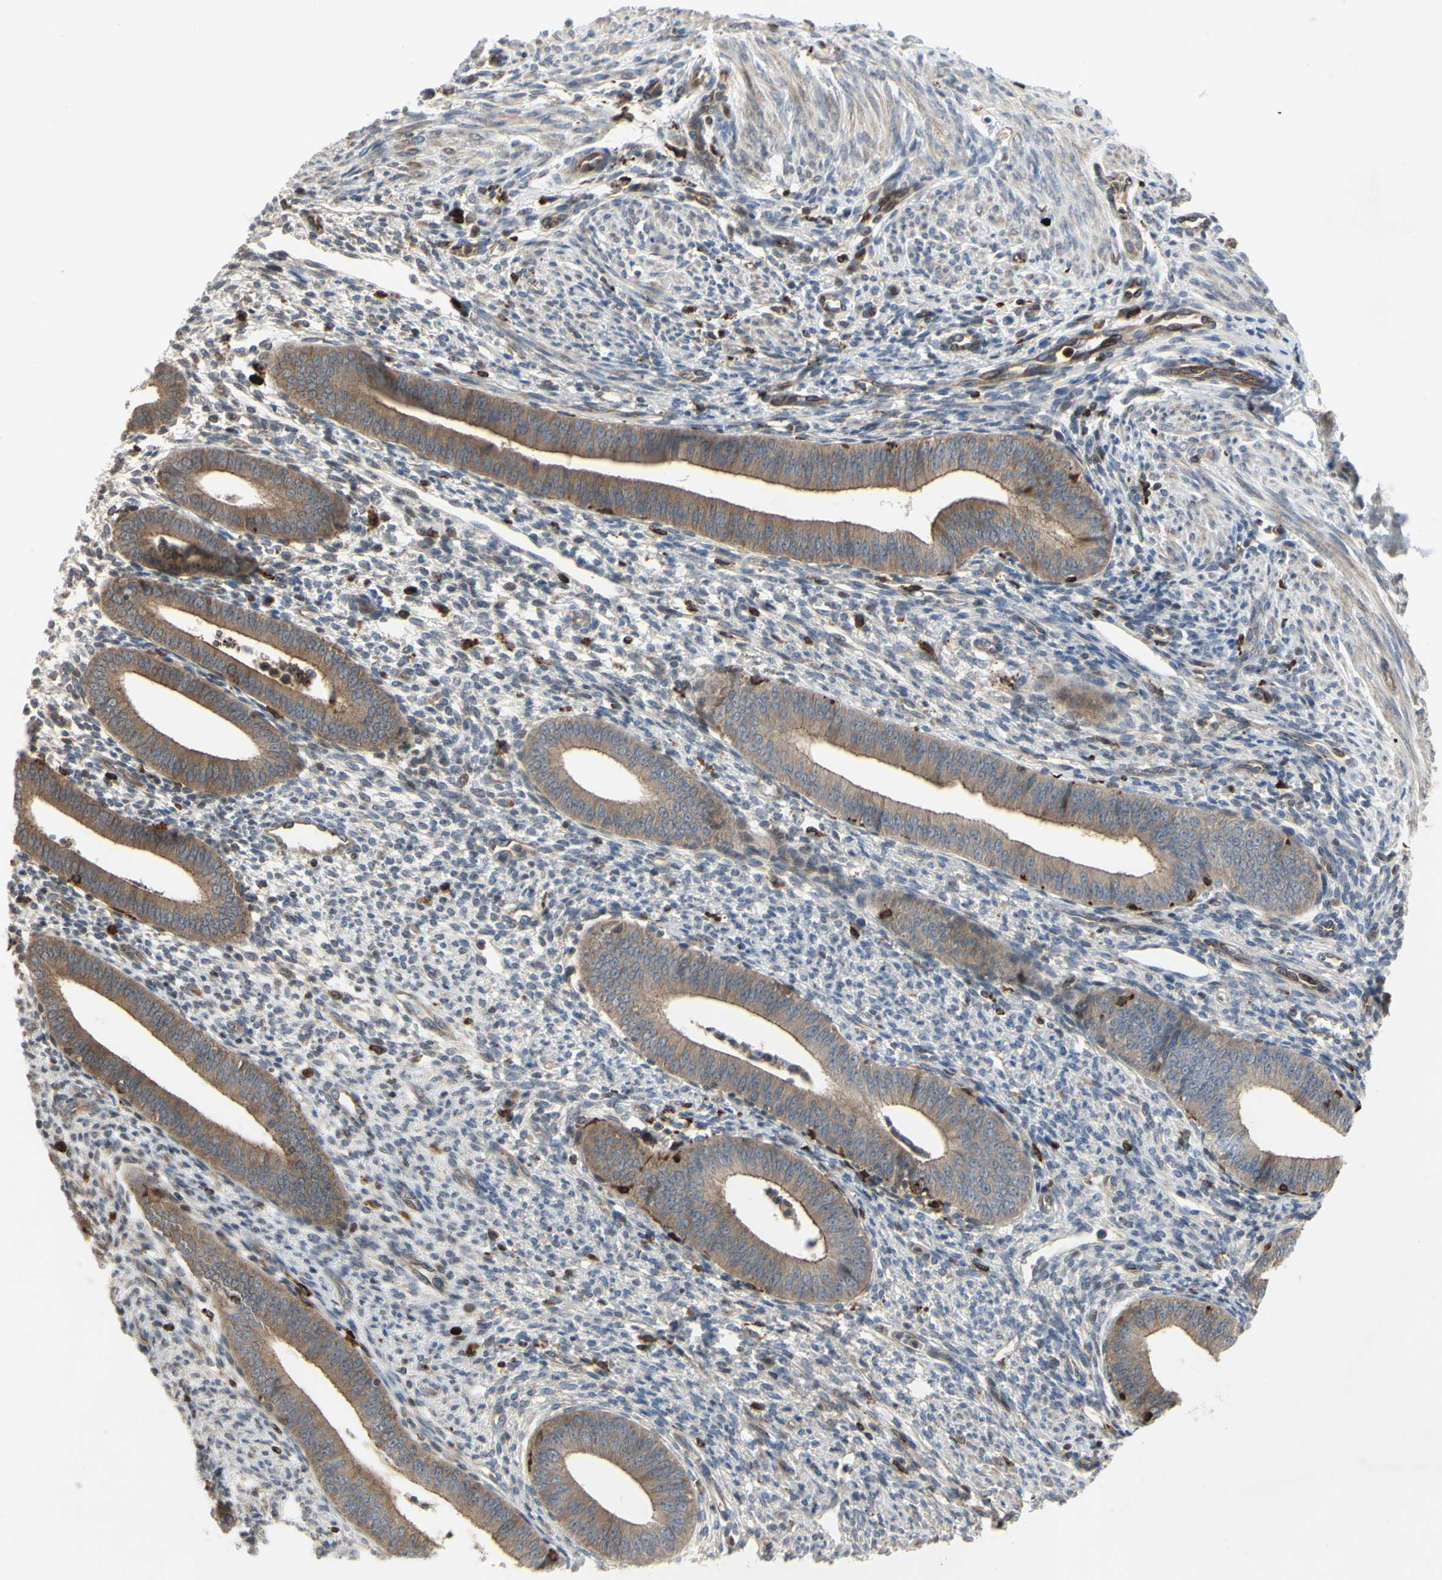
{"staining": {"intensity": "moderate", "quantity": "<25%", "location": "nuclear"}, "tissue": "endometrium", "cell_type": "Cells in endometrial stroma", "image_type": "normal", "snomed": [{"axis": "morphology", "description": "Normal tissue, NOS"}, {"axis": "topography", "description": "Endometrium"}], "caption": "Protein staining by immunohistochemistry (IHC) exhibits moderate nuclear staining in about <25% of cells in endometrial stroma in benign endometrium.", "gene": "PLXNA2", "patient": {"sex": "female", "age": 35}}